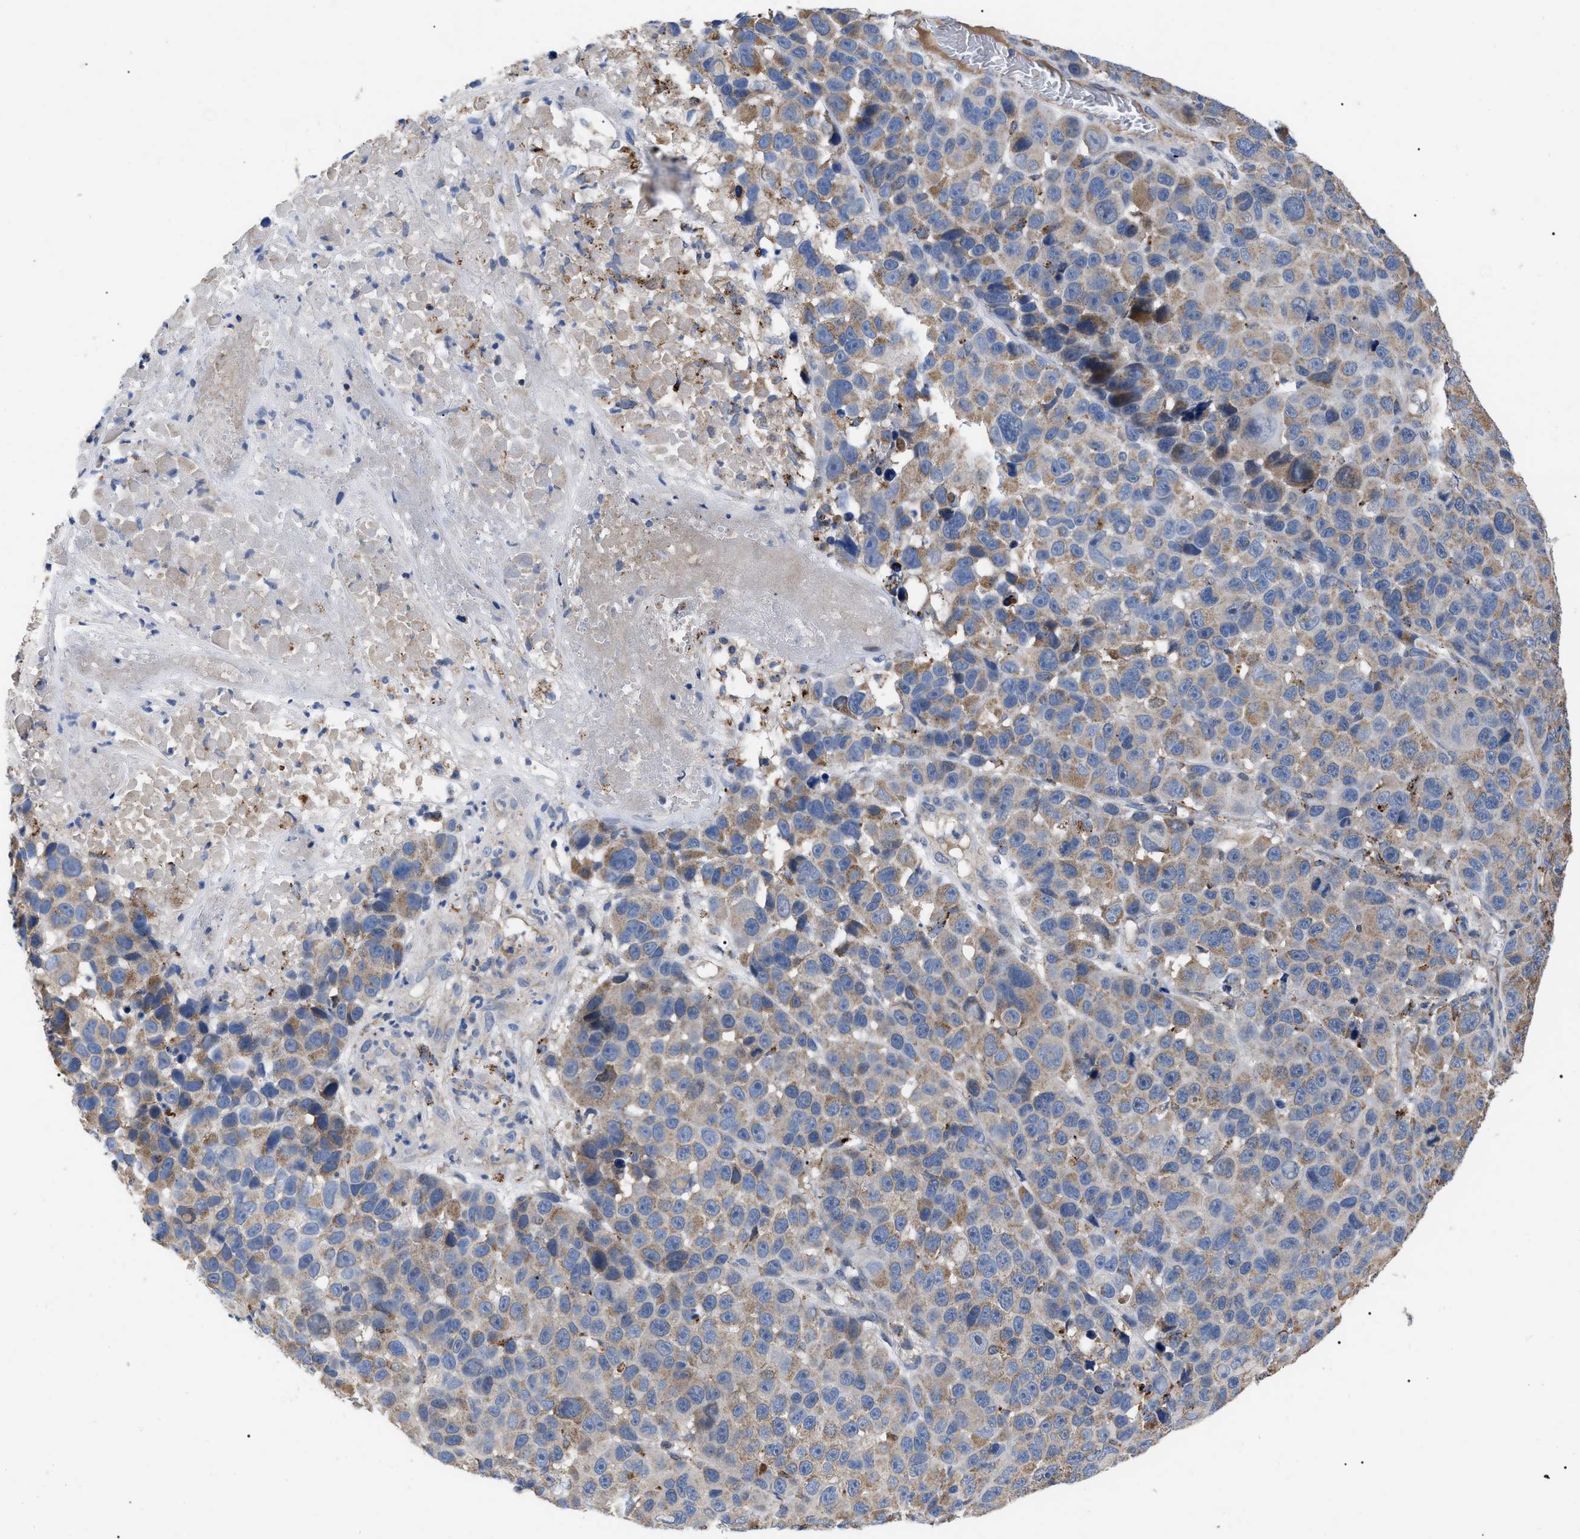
{"staining": {"intensity": "weak", "quantity": "25%-75%", "location": "cytoplasmic/membranous"}, "tissue": "melanoma", "cell_type": "Tumor cells", "image_type": "cancer", "snomed": [{"axis": "morphology", "description": "Malignant melanoma, NOS"}, {"axis": "topography", "description": "Skin"}], "caption": "Malignant melanoma tissue demonstrates weak cytoplasmic/membranous positivity in approximately 25%-75% of tumor cells, visualized by immunohistochemistry. Nuclei are stained in blue.", "gene": "FAM171A2", "patient": {"sex": "male", "age": 53}}